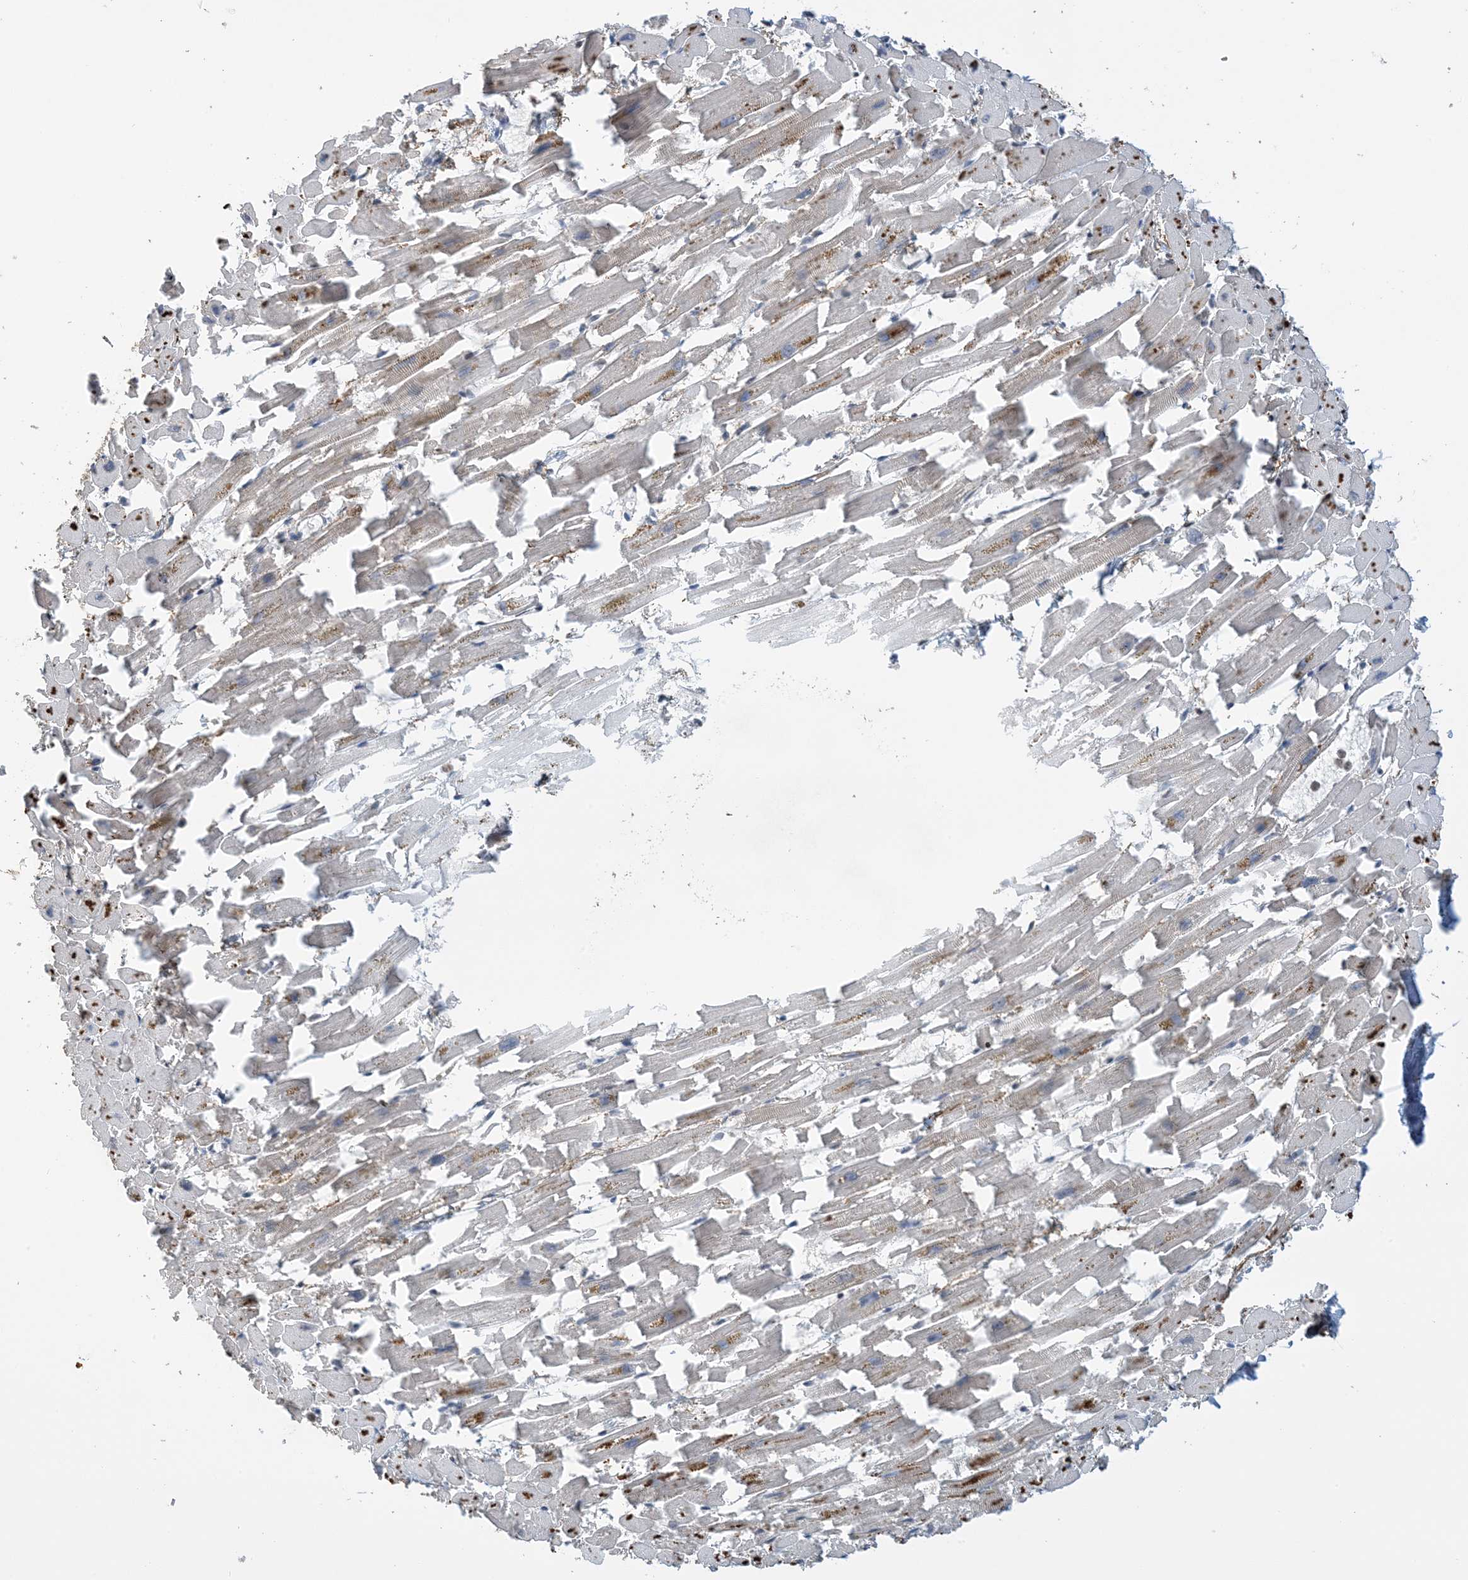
{"staining": {"intensity": "negative", "quantity": "none", "location": "none"}, "tissue": "heart muscle", "cell_type": "Cardiomyocytes", "image_type": "normal", "snomed": [{"axis": "morphology", "description": "Normal tissue, NOS"}, {"axis": "topography", "description": "Heart"}], "caption": "A micrograph of heart muscle stained for a protein displays no brown staining in cardiomyocytes. The staining is performed using DAB (3,3'-diaminobenzidine) brown chromogen with nuclei counter-stained in using hematoxylin.", "gene": "ACYP2", "patient": {"sex": "female", "age": 64}}